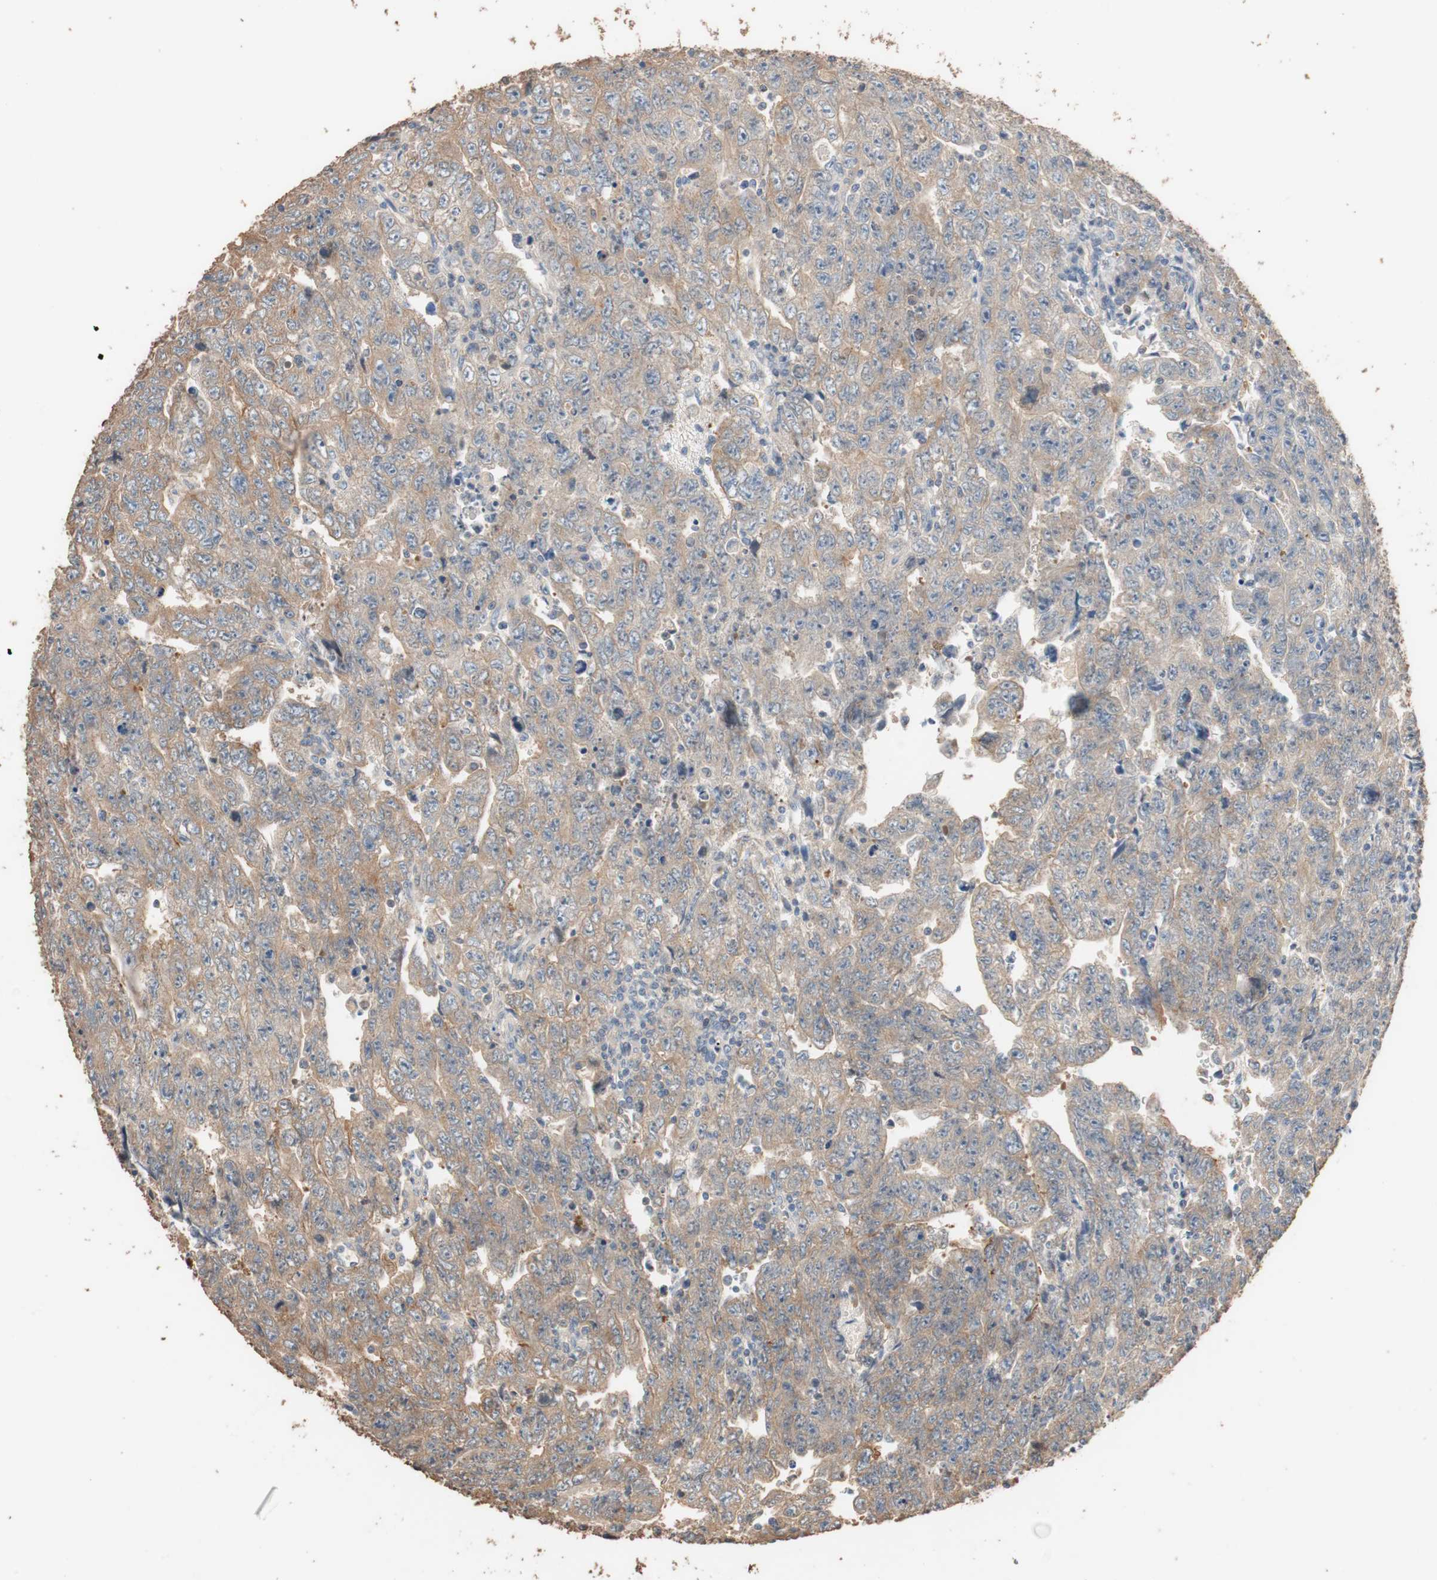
{"staining": {"intensity": "moderate", "quantity": ">75%", "location": "cytoplasmic/membranous"}, "tissue": "testis cancer", "cell_type": "Tumor cells", "image_type": "cancer", "snomed": [{"axis": "morphology", "description": "Carcinoma, Embryonal, NOS"}, {"axis": "topography", "description": "Testis"}], "caption": "Testis cancer (embryonal carcinoma) tissue displays moderate cytoplasmic/membranous expression in approximately >75% of tumor cells, visualized by immunohistochemistry.", "gene": "TUBB", "patient": {"sex": "male", "age": 28}}